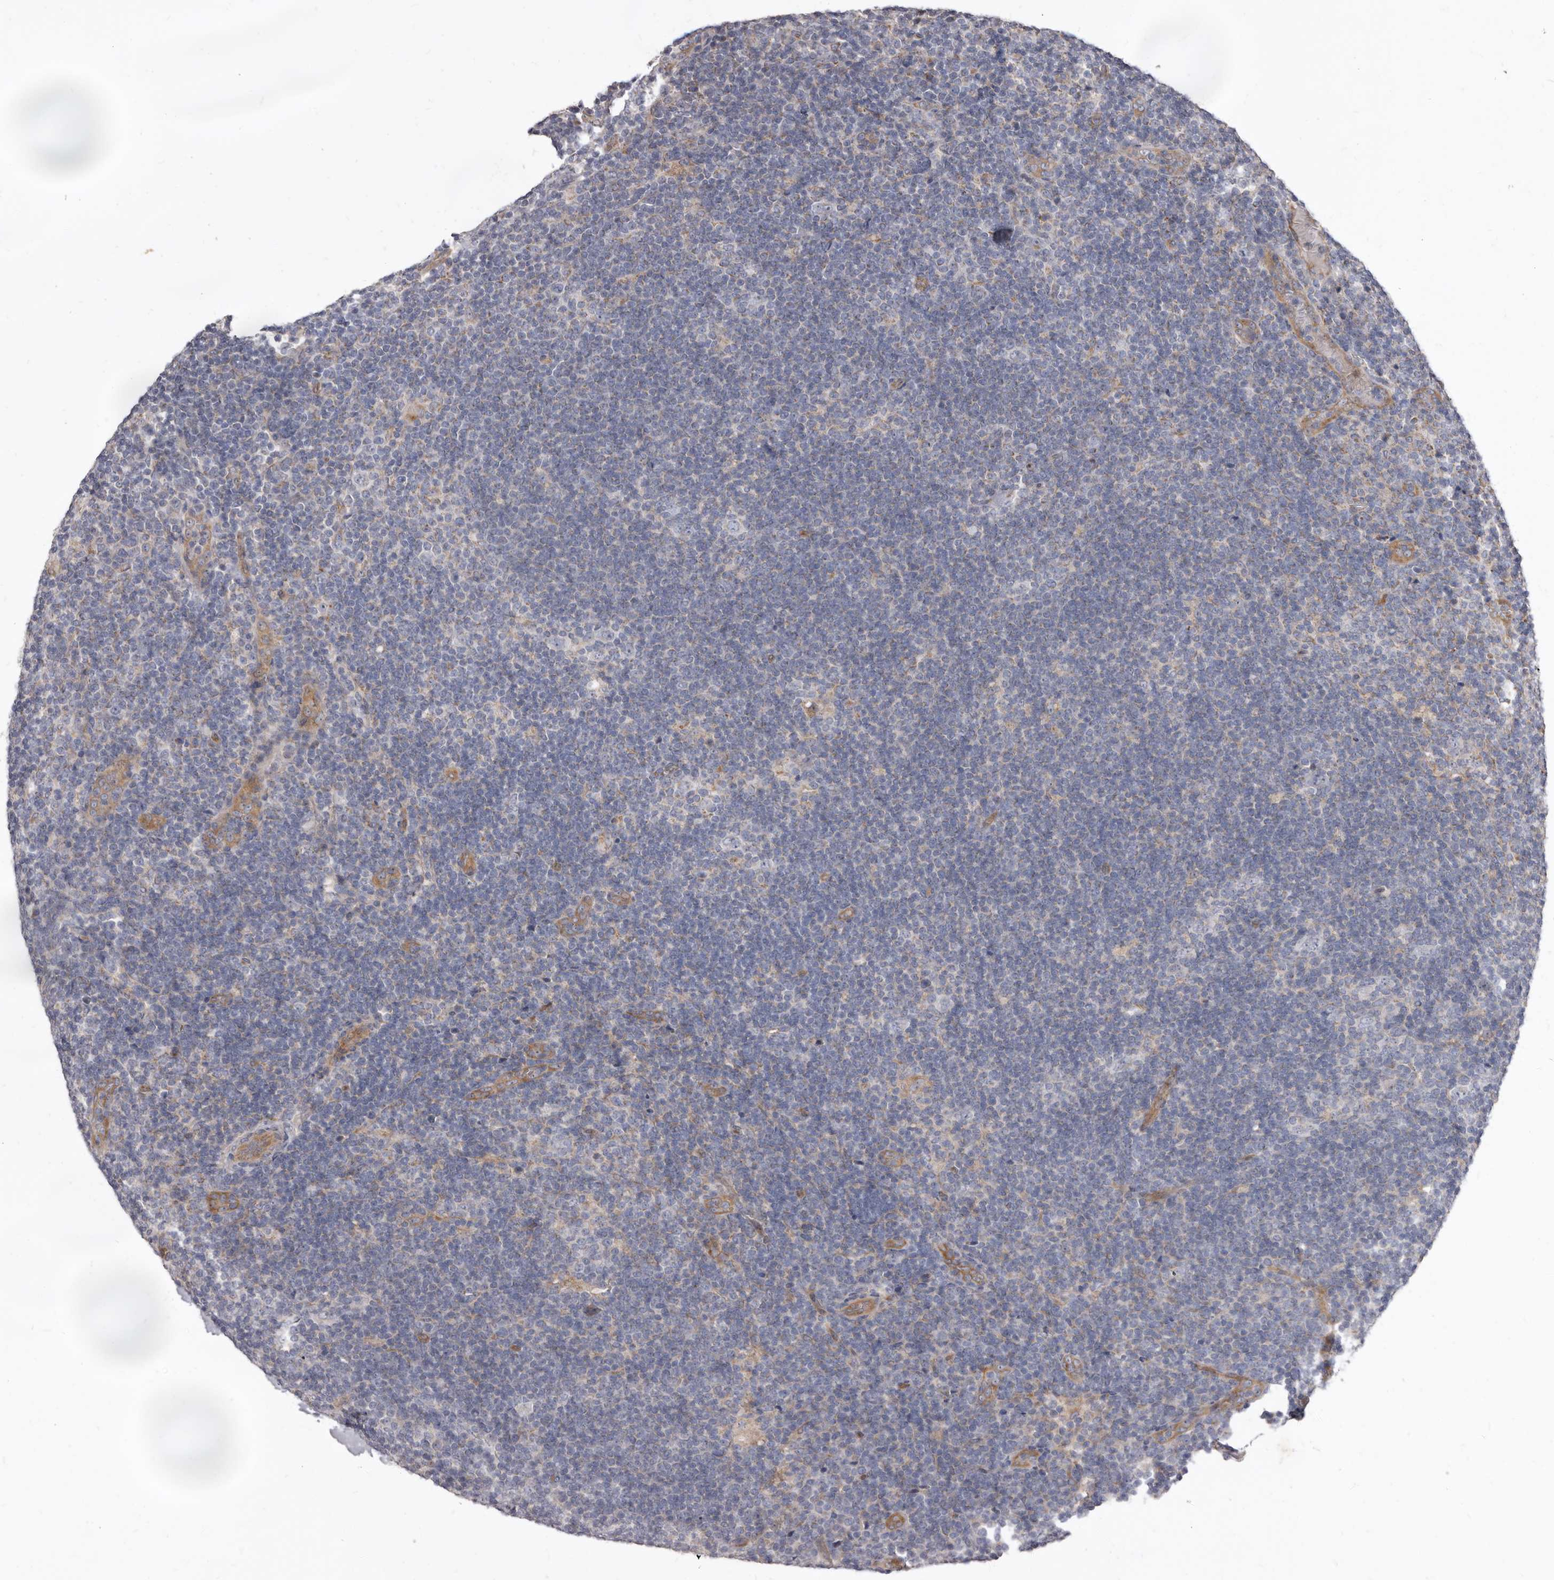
{"staining": {"intensity": "negative", "quantity": "none", "location": "none"}, "tissue": "lymphoma", "cell_type": "Tumor cells", "image_type": "cancer", "snomed": [{"axis": "morphology", "description": "Hodgkin's disease, NOS"}, {"axis": "topography", "description": "Lymph node"}], "caption": "Micrograph shows no significant protein expression in tumor cells of Hodgkin's disease.", "gene": "FMO2", "patient": {"sex": "female", "age": 57}}